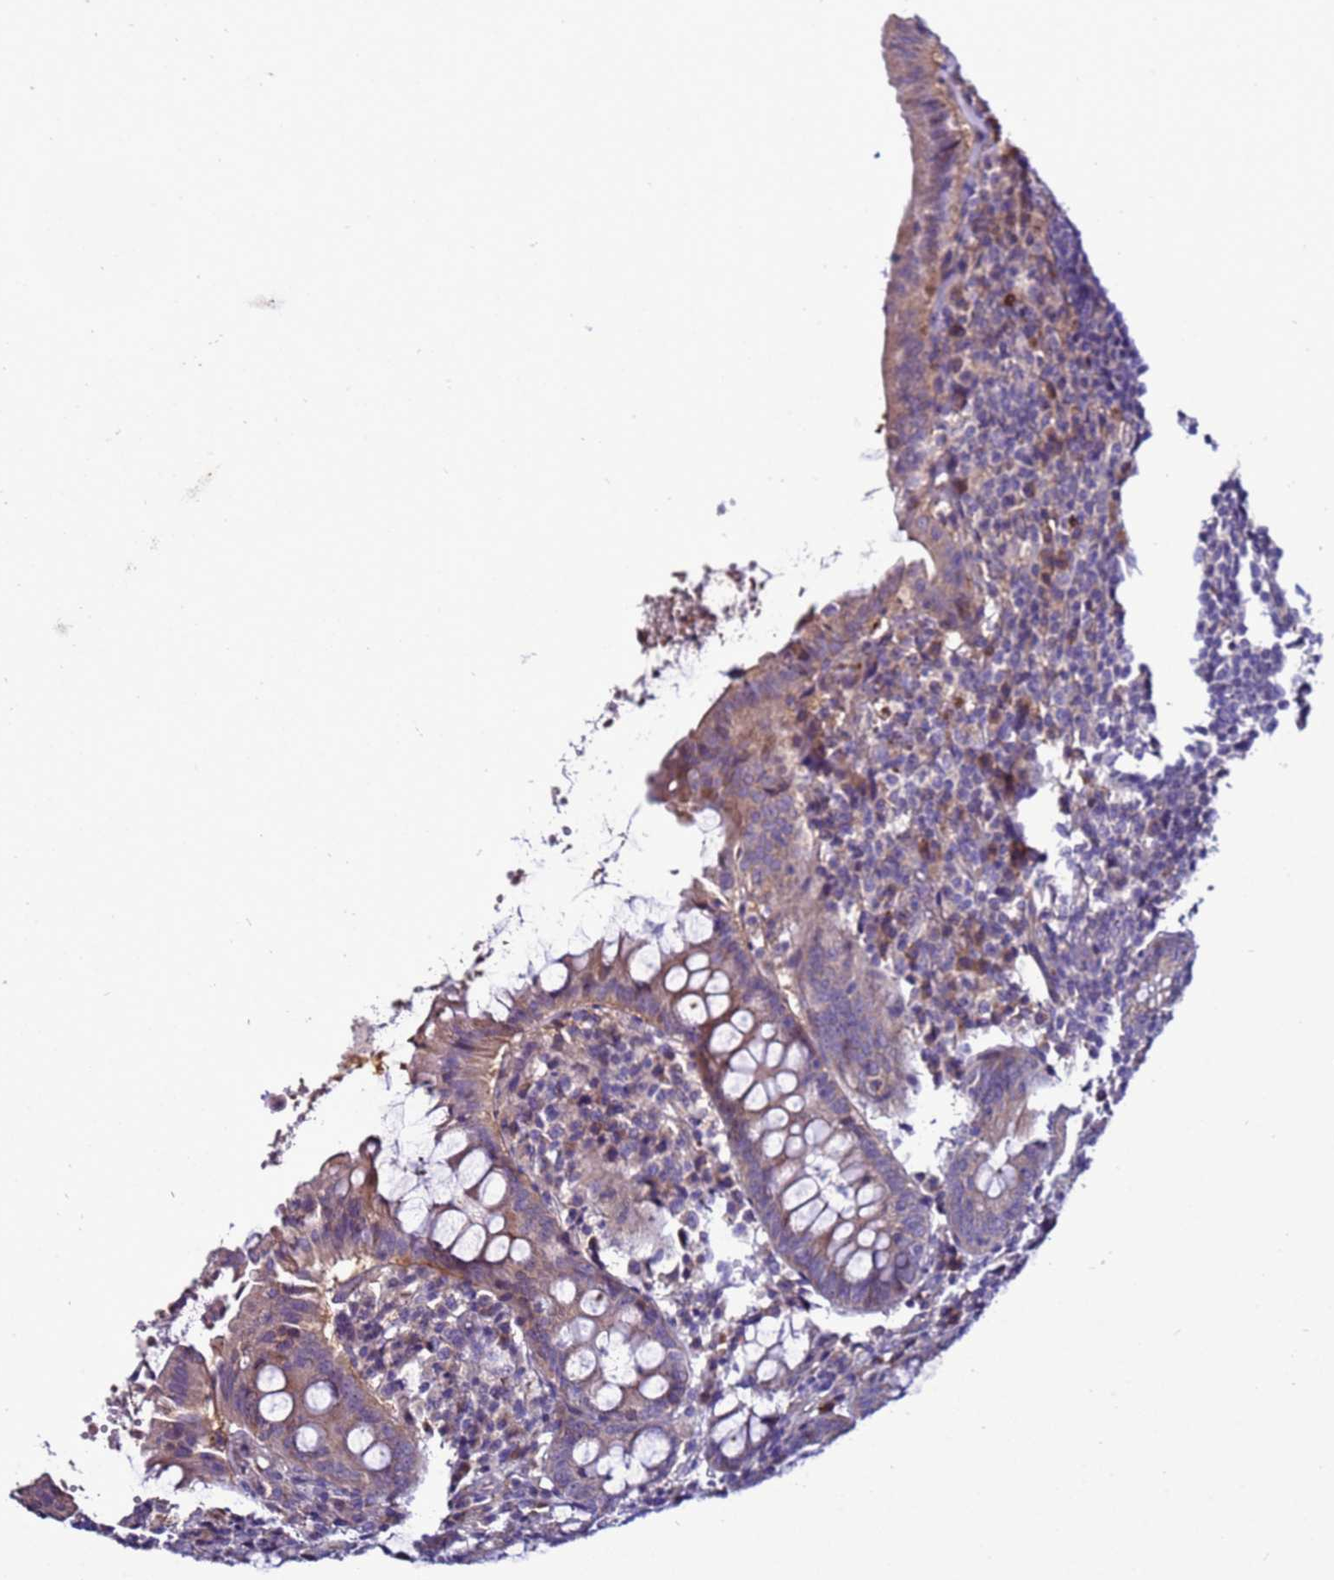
{"staining": {"intensity": "weak", "quantity": "25%-75%", "location": "cytoplasmic/membranous"}, "tissue": "appendix", "cell_type": "Glandular cells", "image_type": "normal", "snomed": [{"axis": "morphology", "description": "Normal tissue, NOS"}, {"axis": "topography", "description": "Appendix"}], "caption": "Immunohistochemistry (IHC) micrograph of normal human appendix stained for a protein (brown), which shows low levels of weak cytoplasmic/membranous staining in about 25%-75% of glandular cells.", "gene": "NOL8", "patient": {"sex": "female", "age": 54}}